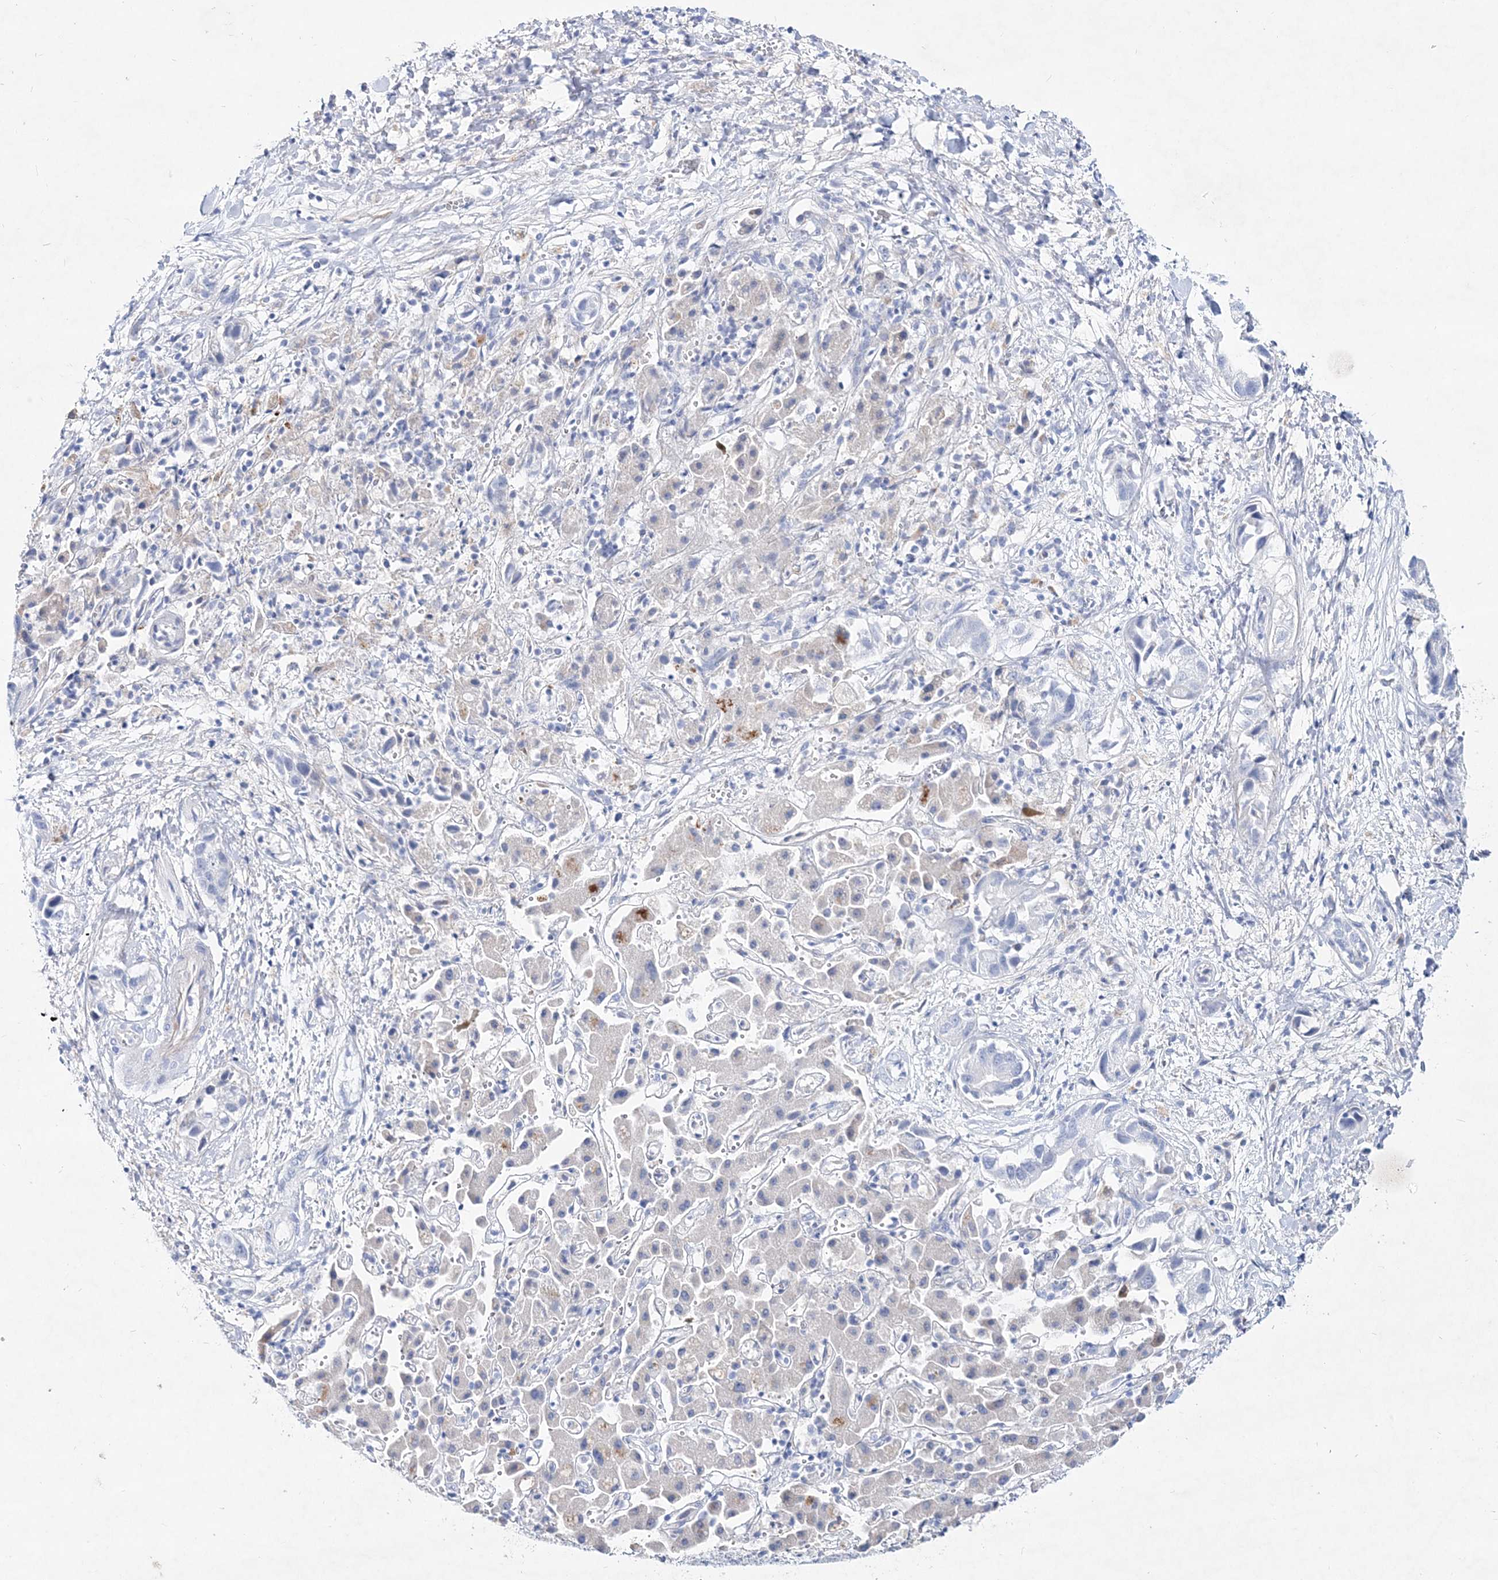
{"staining": {"intensity": "negative", "quantity": "none", "location": "none"}, "tissue": "liver cancer", "cell_type": "Tumor cells", "image_type": "cancer", "snomed": [{"axis": "morphology", "description": "Cholangiocarcinoma"}, {"axis": "topography", "description": "Liver"}], "caption": "This micrograph is of liver cancer (cholangiocarcinoma) stained with immunohistochemistry (IHC) to label a protein in brown with the nuclei are counter-stained blue. There is no staining in tumor cells.", "gene": "SPINK7", "patient": {"sex": "female", "age": 52}}